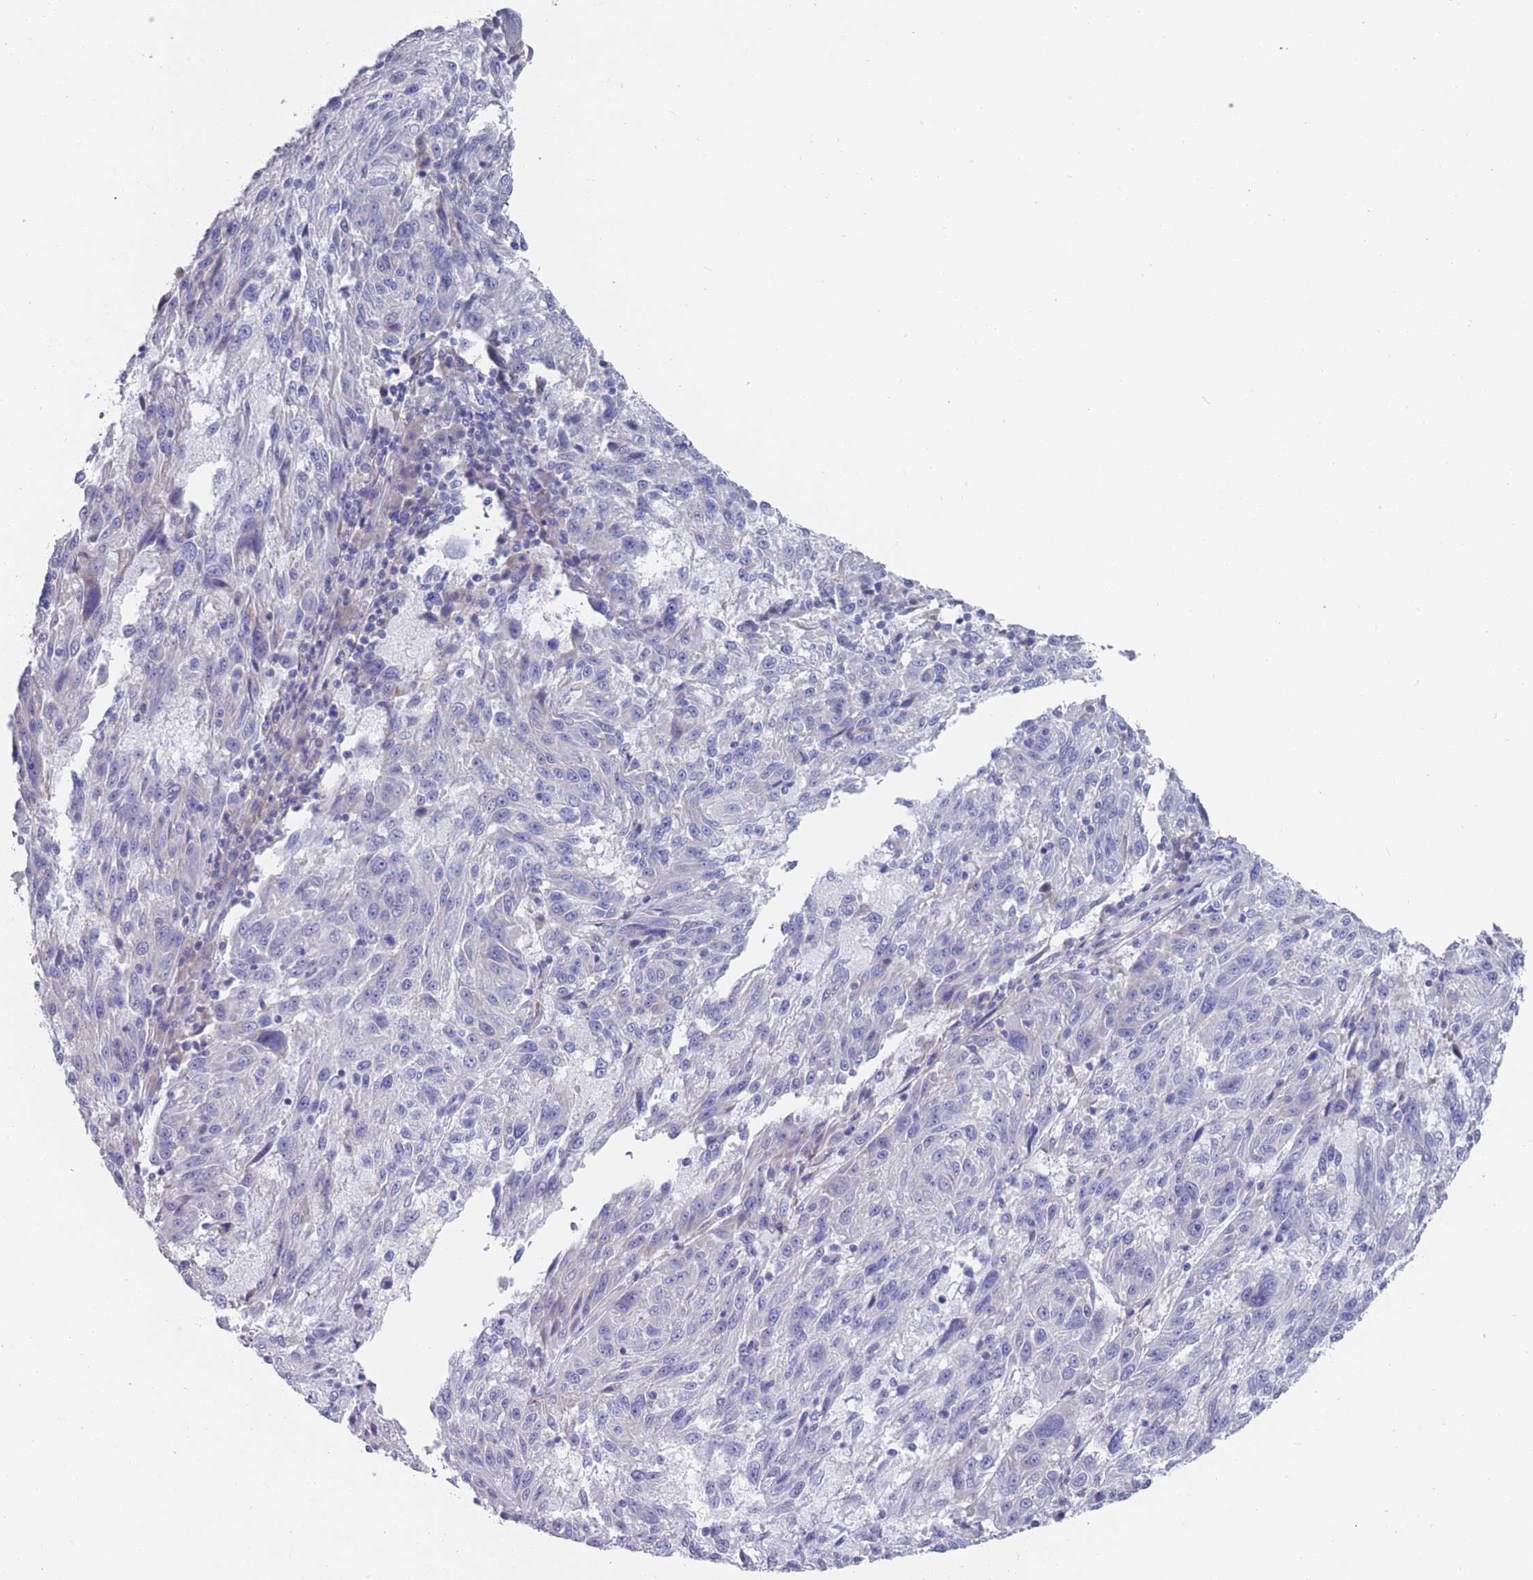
{"staining": {"intensity": "negative", "quantity": "none", "location": "none"}, "tissue": "melanoma", "cell_type": "Tumor cells", "image_type": "cancer", "snomed": [{"axis": "morphology", "description": "Malignant melanoma, NOS"}, {"axis": "topography", "description": "Skin"}], "caption": "Malignant melanoma stained for a protein using immunohistochemistry (IHC) reveals no positivity tumor cells.", "gene": "PIGU", "patient": {"sex": "male", "age": 53}}